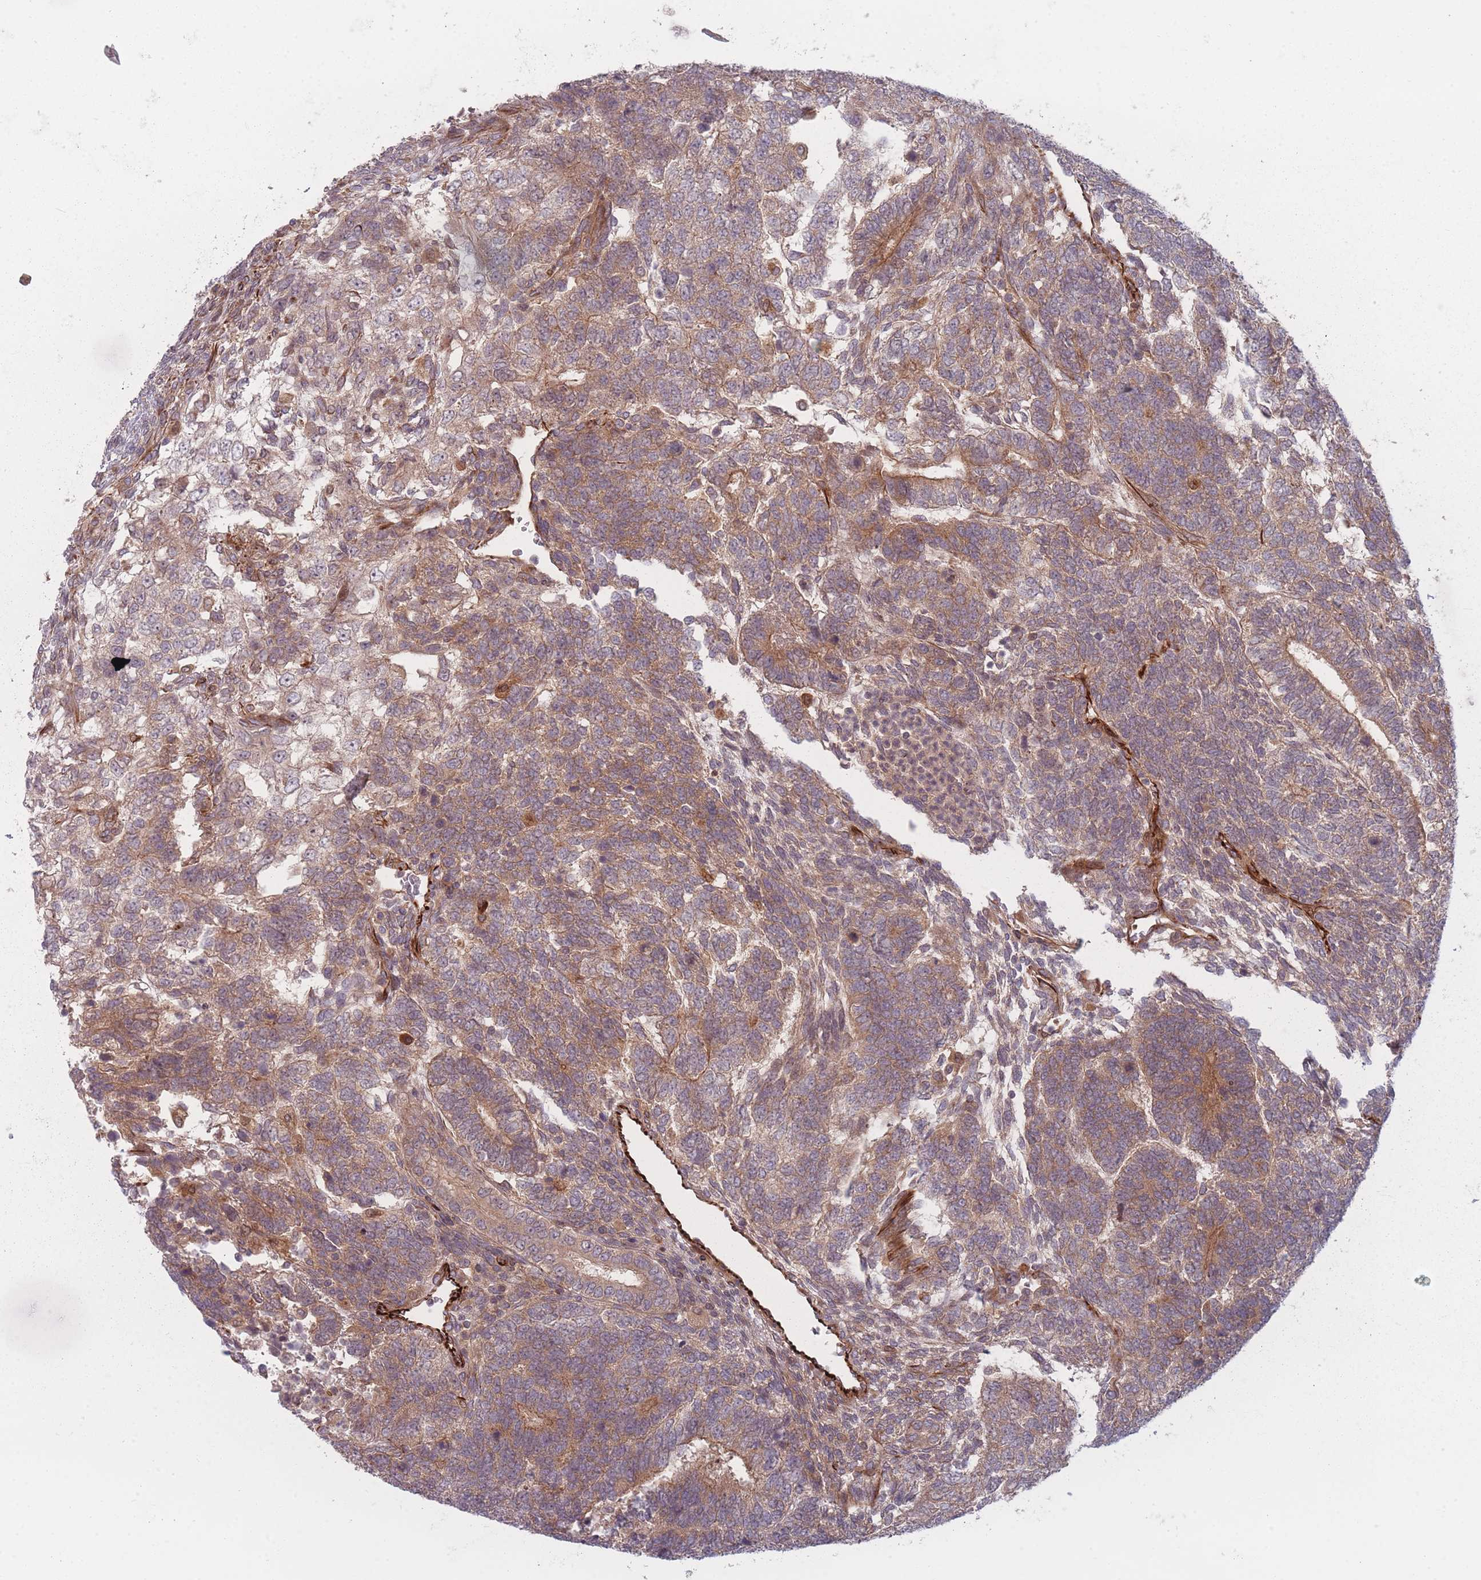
{"staining": {"intensity": "moderate", "quantity": "25%-75%", "location": "cytoplasmic/membranous"}, "tissue": "testis cancer", "cell_type": "Tumor cells", "image_type": "cancer", "snomed": [{"axis": "morphology", "description": "Carcinoma, Embryonal, NOS"}, {"axis": "topography", "description": "Testis"}], "caption": "IHC histopathology image of neoplastic tissue: testis cancer (embryonal carcinoma) stained using IHC displays medium levels of moderate protein expression localized specifically in the cytoplasmic/membranous of tumor cells, appearing as a cytoplasmic/membranous brown color.", "gene": "EEF1AKMT2", "patient": {"sex": "male", "age": 23}}